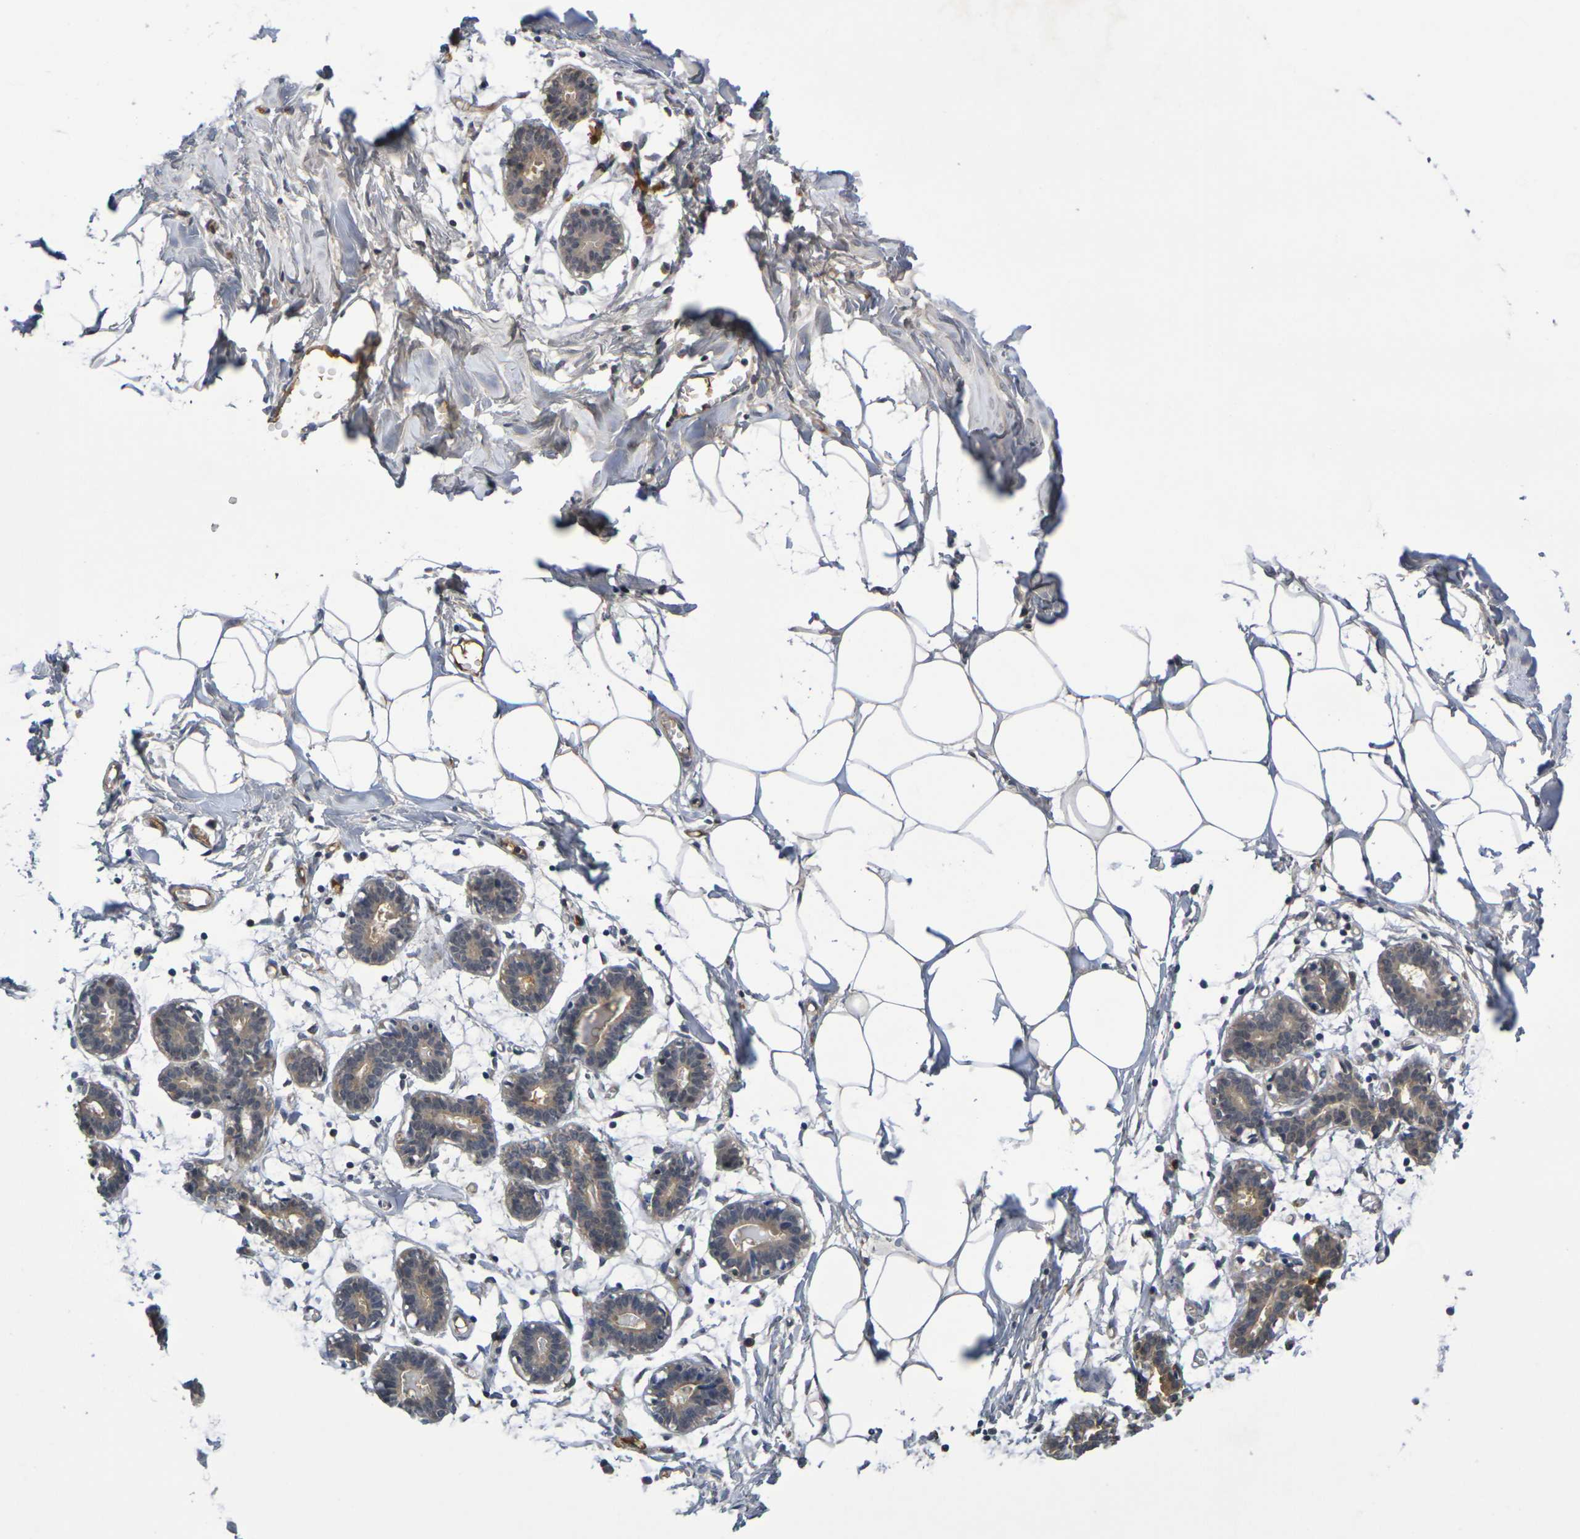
{"staining": {"intensity": "negative", "quantity": "none", "location": "none"}, "tissue": "breast", "cell_type": "Adipocytes", "image_type": "normal", "snomed": [{"axis": "morphology", "description": "Normal tissue, NOS"}, {"axis": "topography", "description": "Breast"}], "caption": "High magnification brightfield microscopy of unremarkable breast stained with DAB (3,3'-diaminobenzidine) (brown) and counterstained with hematoxylin (blue): adipocytes show no significant staining. (DAB IHC, high magnification).", "gene": "TERF2", "patient": {"sex": "female", "age": 27}}